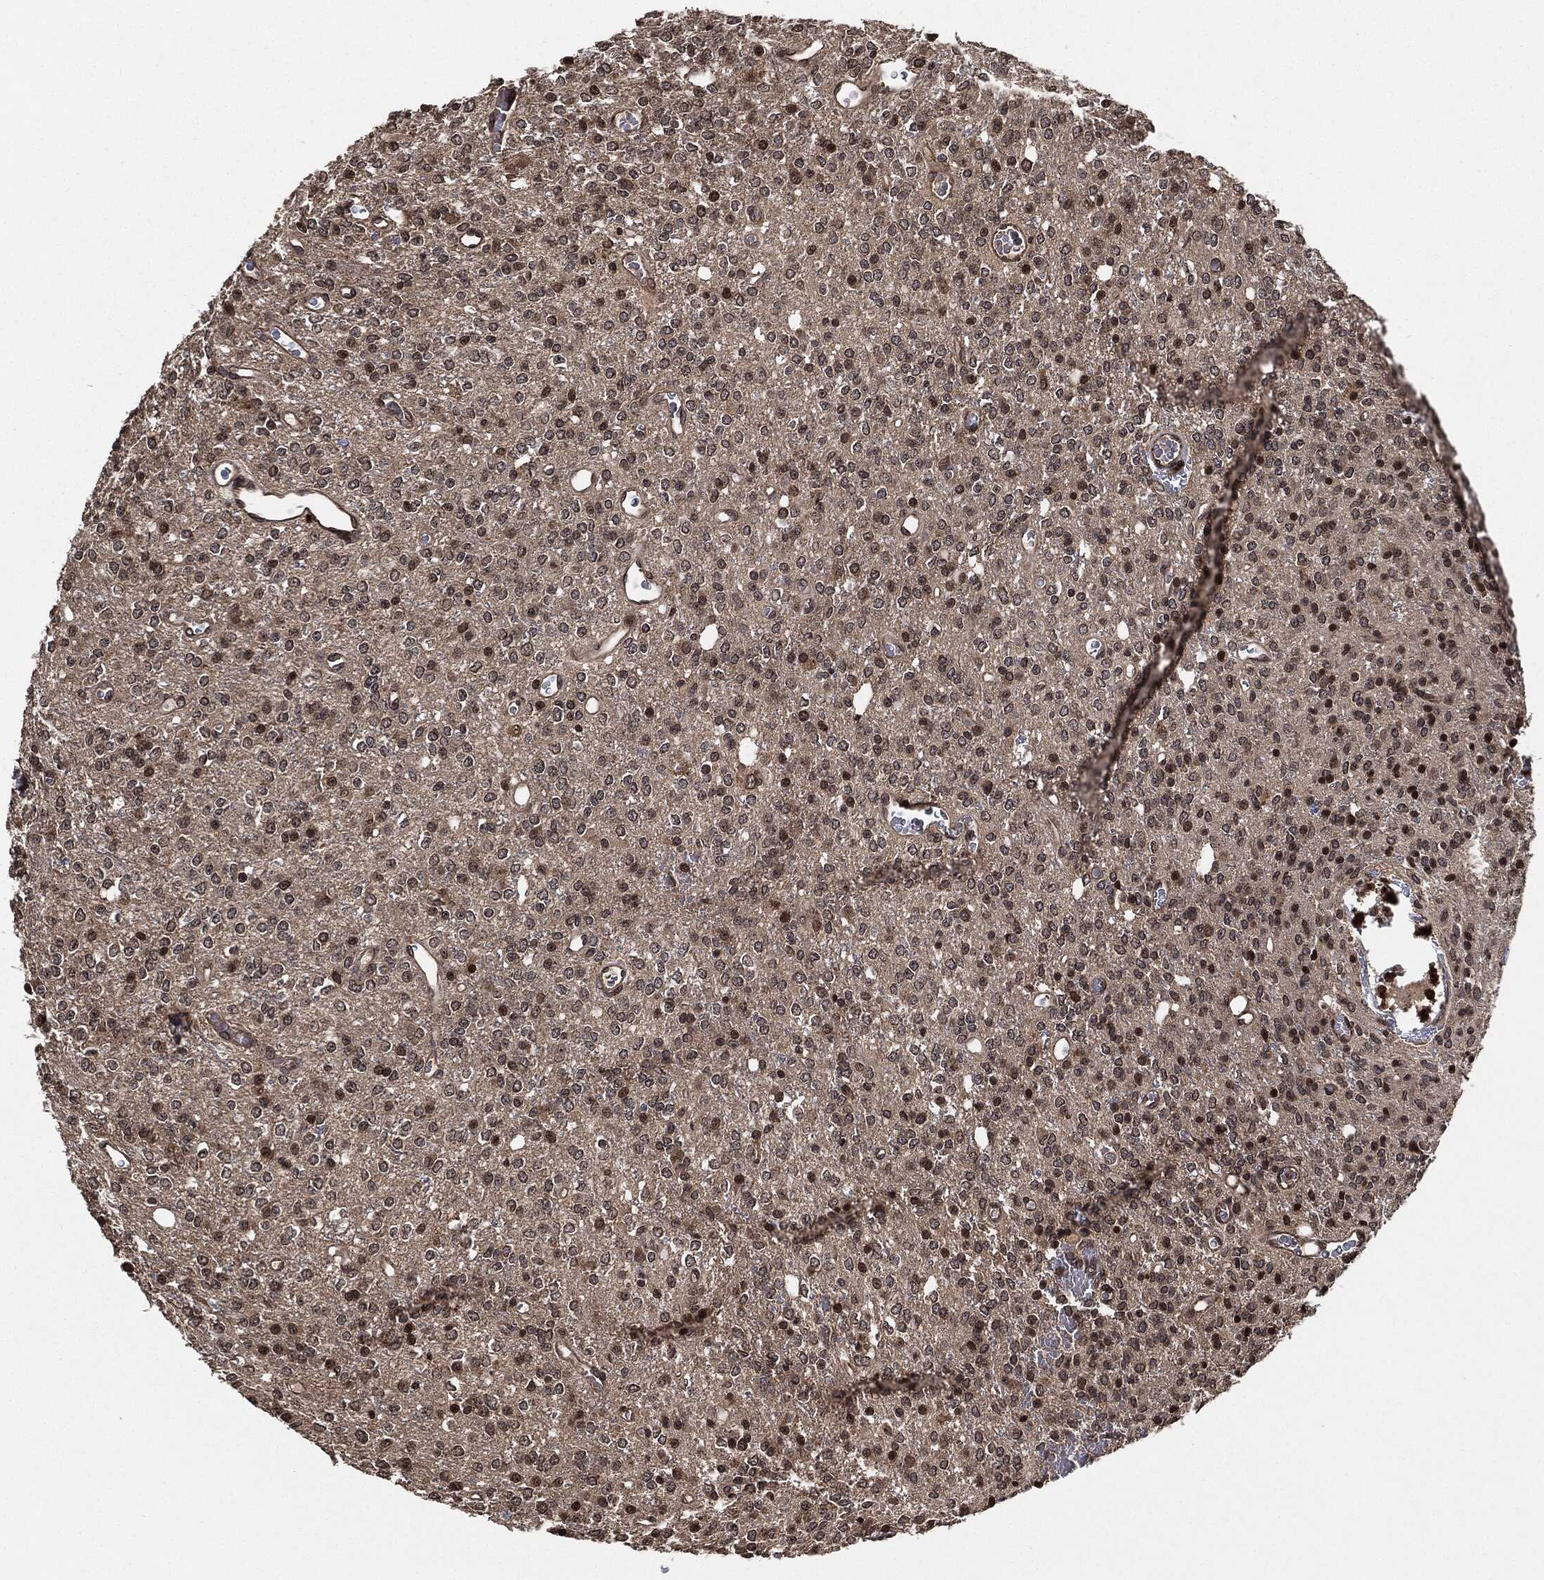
{"staining": {"intensity": "weak", "quantity": "<25%", "location": "cytoplasmic/membranous"}, "tissue": "glioma", "cell_type": "Tumor cells", "image_type": "cancer", "snomed": [{"axis": "morphology", "description": "Glioma, malignant, Low grade"}, {"axis": "topography", "description": "Brain"}], "caption": "Micrograph shows no significant protein staining in tumor cells of malignant glioma (low-grade). (Brightfield microscopy of DAB (3,3'-diaminobenzidine) IHC at high magnification).", "gene": "PDK1", "patient": {"sex": "female", "age": 45}}